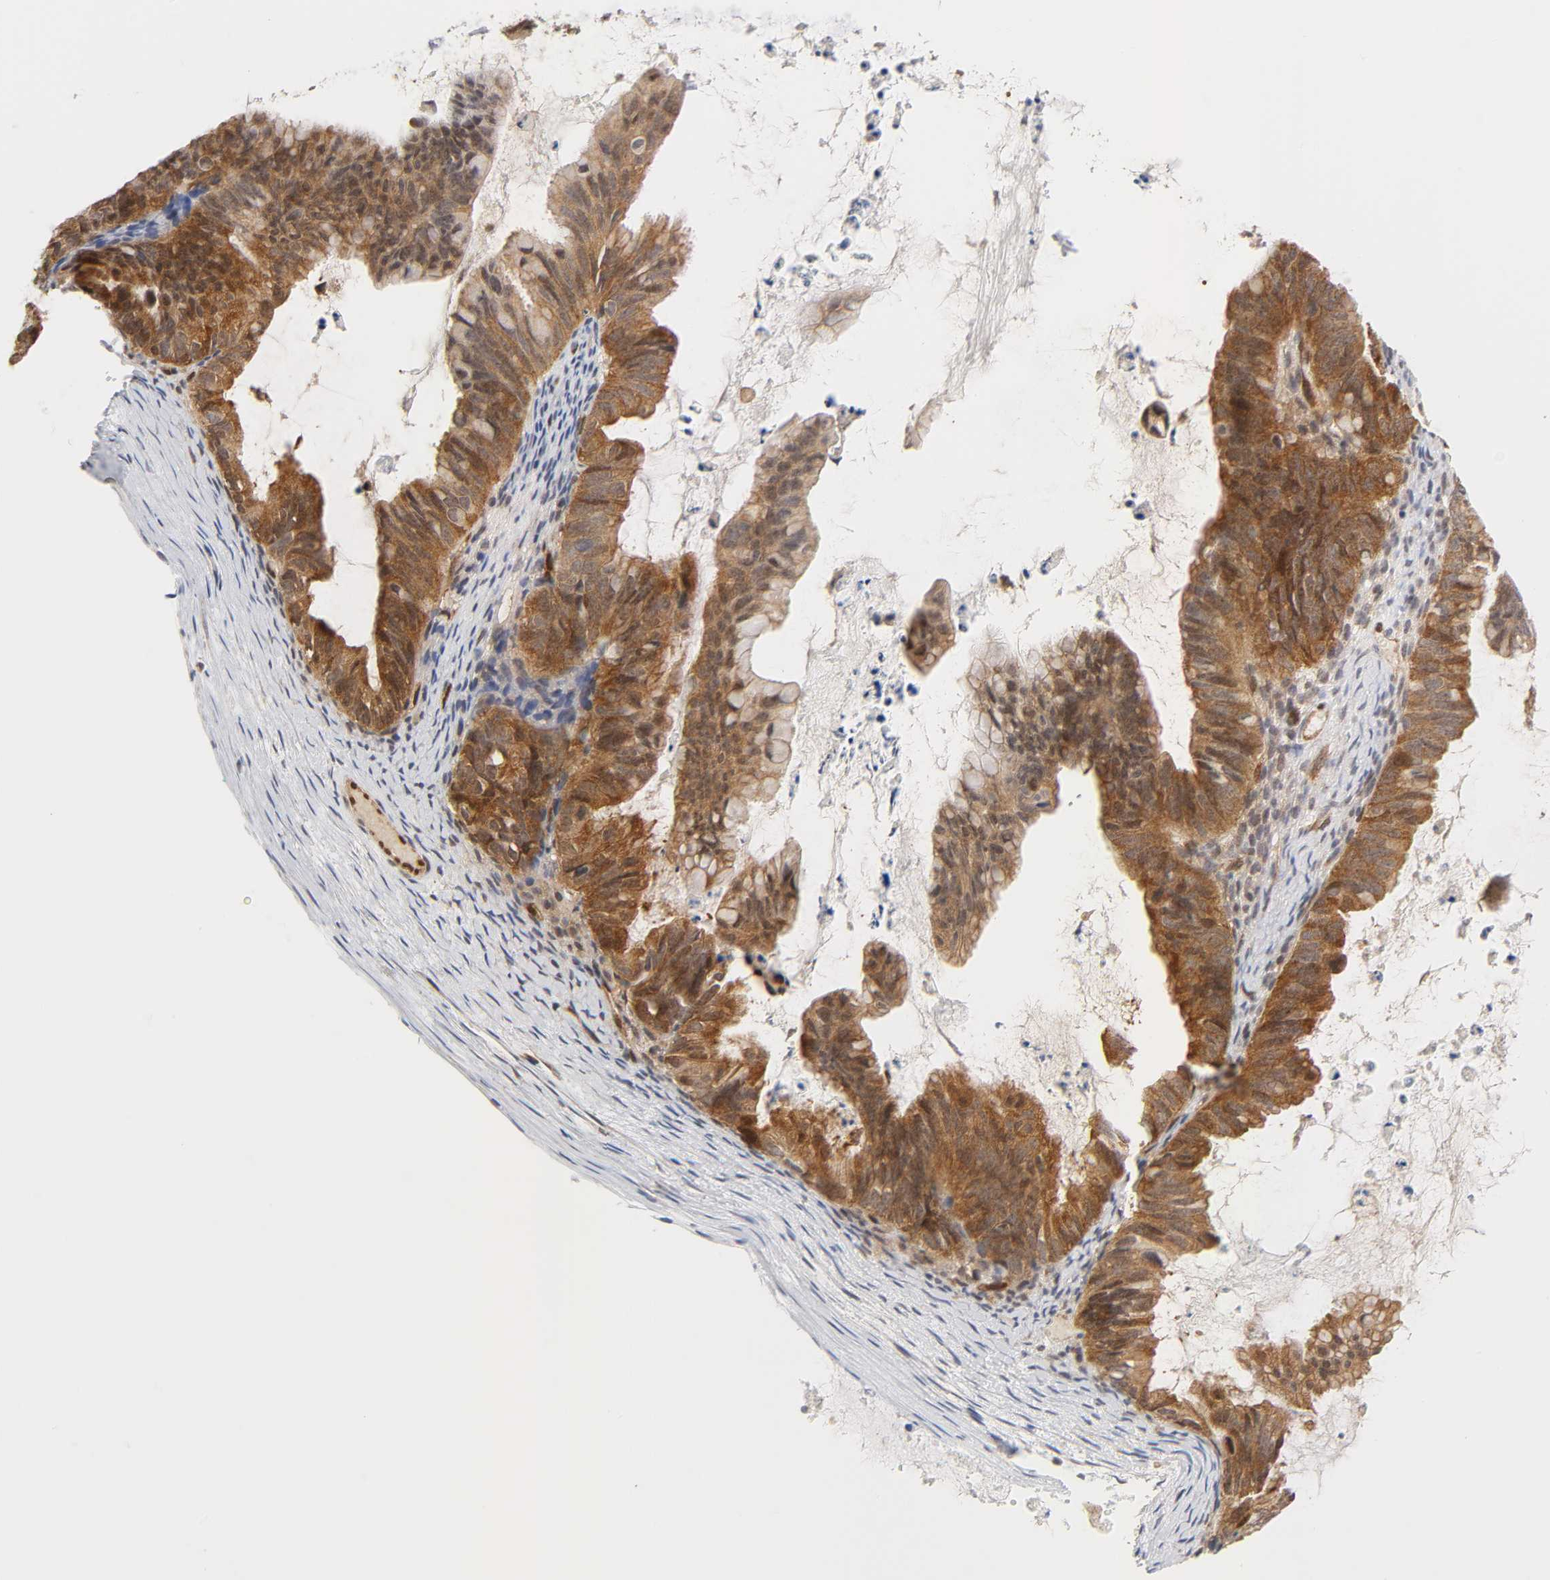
{"staining": {"intensity": "strong", "quantity": ">75%", "location": "cytoplasmic/membranous,nuclear"}, "tissue": "ovarian cancer", "cell_type": "Tumor cells", "image_type": "cancer", "snomed": [{"axis": "morphology", "description": "Cystadenocarcinoma, mucinous, NOS"}, {"axis": "topography", "description": "Ovary"}], "caption": "Human ovarian mucinous cystadenocarcinoma stained with a brown dye exhibits strong cytoplasmic/membranous and nuclear positive expression in about >75% of tumor cells.", "gene": "CDC37", "patient": {"sex": "female", "age": 36}}